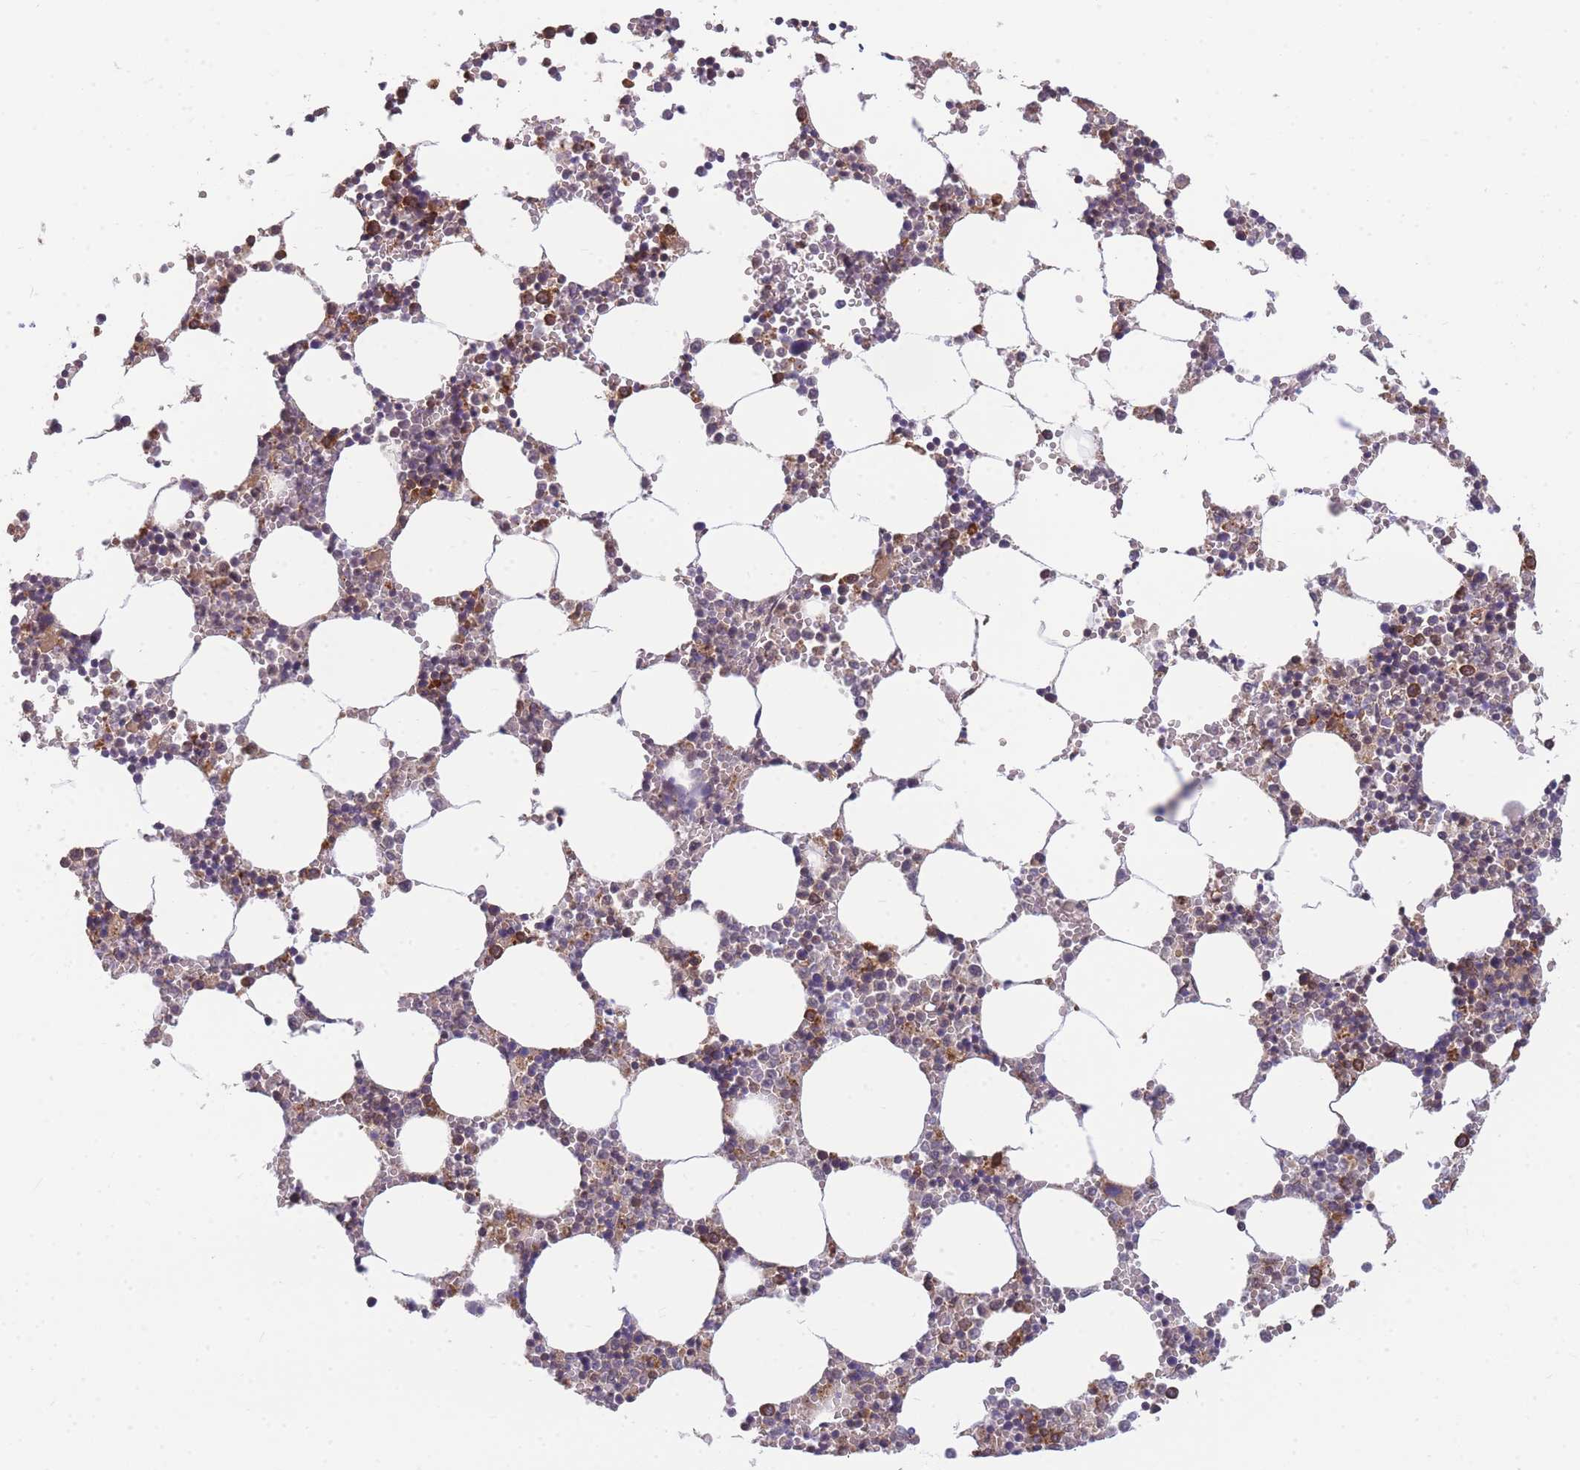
{"staining": {"intensity": "strong", "quantity": "<25%", "location": "cytoplasmic/membranous"}, "tissue": "bone marrow", "cell_type": "Hematopoietic cells", "image_type": "normal", "snomed": [{"axis": "morphology", "description": "Normal tissue, NOS"}, {"axis": "topography", "description": "Bone marrow"}], "caption": "This histopathology image shows immunohistochemistry staining of unremarkable human bone marrow, with medium strong cytoplasmic/membranous expression in approximately <25% of hematopoietic cells.", "gene": "ENSG00000276345", "patient": {"sex": "female", "age": 64}}